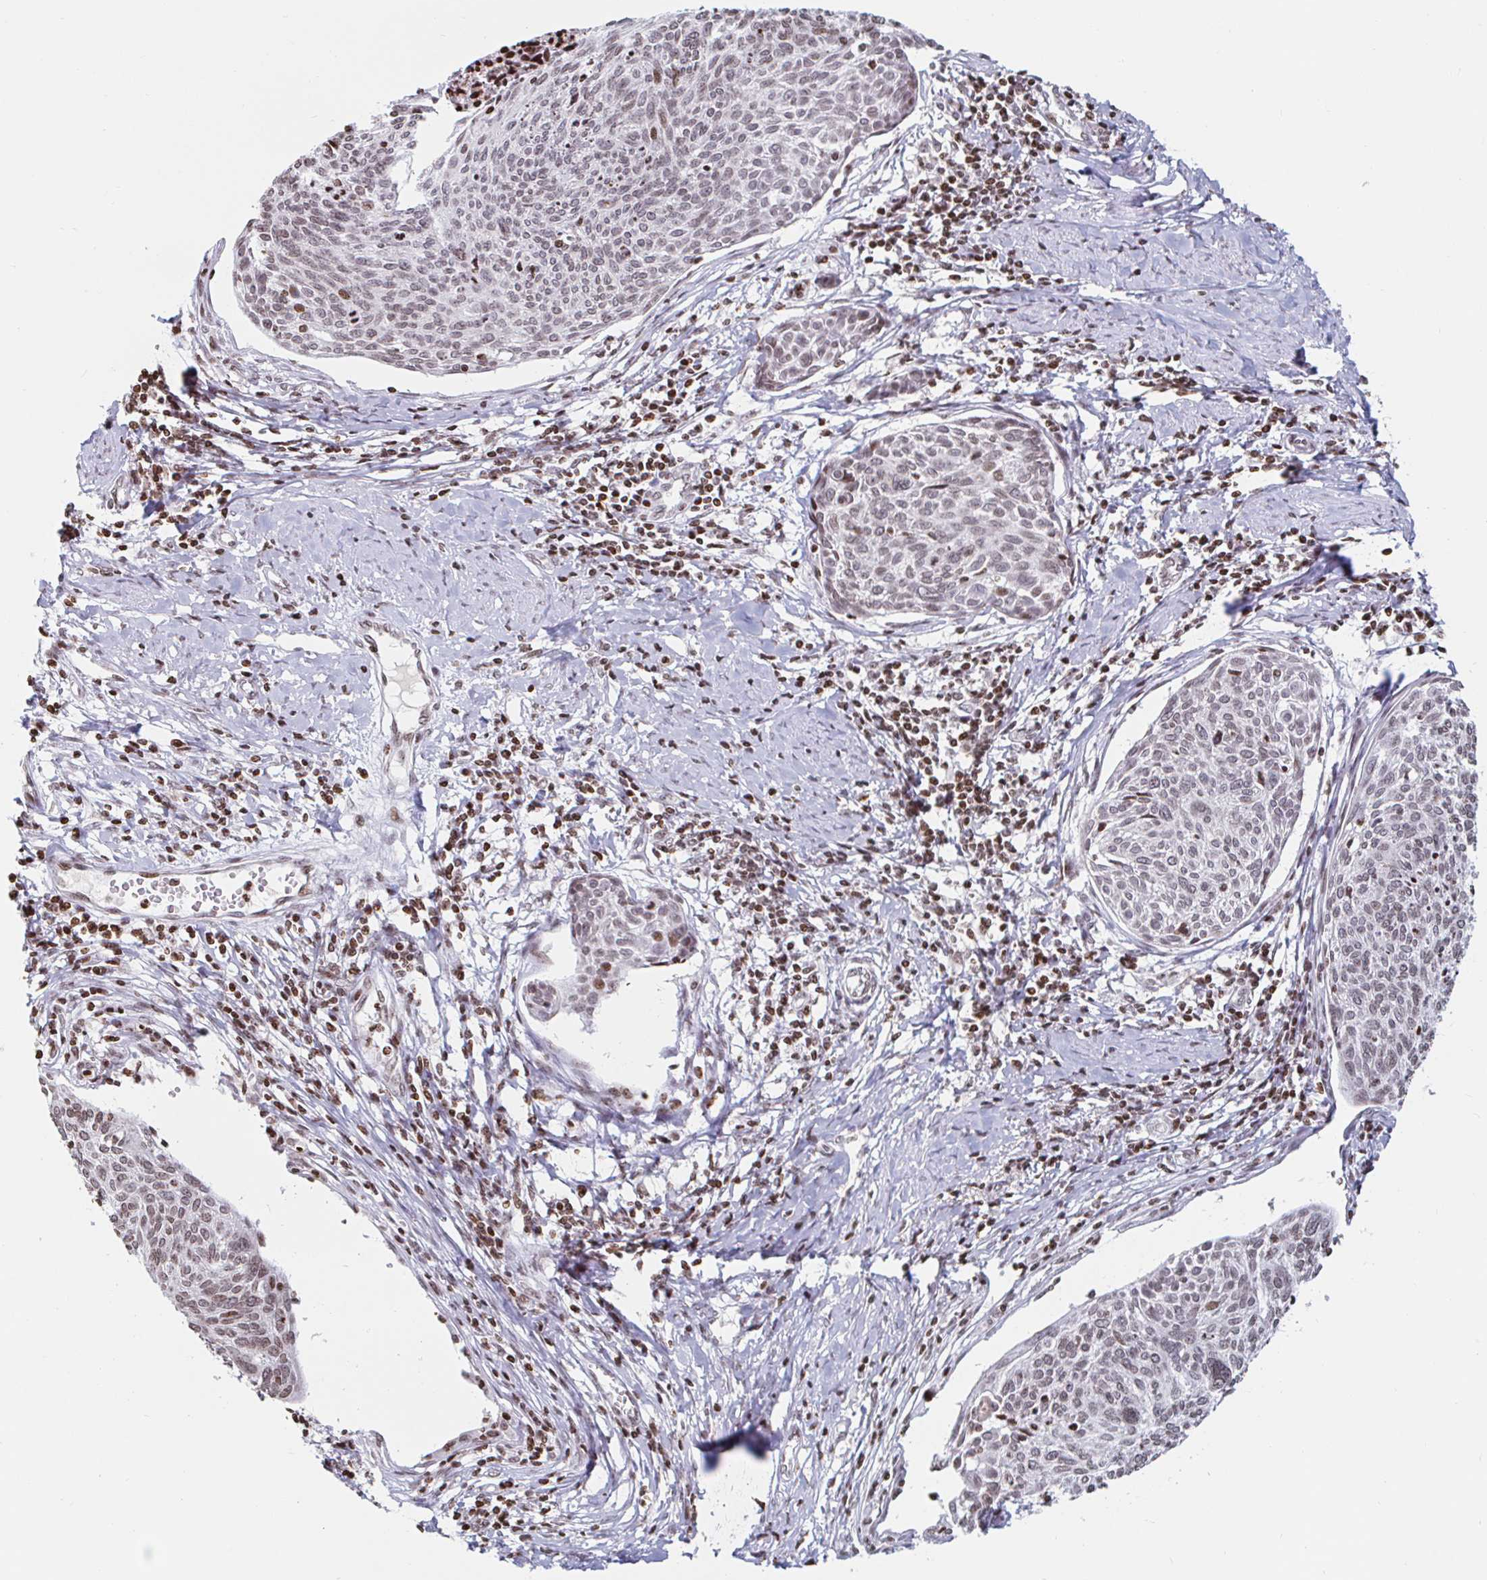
{"staining": {"intensity": "weak", "quantity": "<25%", "location": "nuclear"}, "tissue": "cervical cancer", "cell_type": "Tumor cells", "image_type": "cancer", "snomed": [{"axis": "morphology", "description": "Squamous cell carcinoma, NOS"}, {"axis": "topography", "description": "Cervix"}], "caption": "The IHC histopathology image has no significant staining in tumor cells of cervical cancer tissue.", "gene": "HOXC10", "patient": {"sex": "female", "age": 49}}